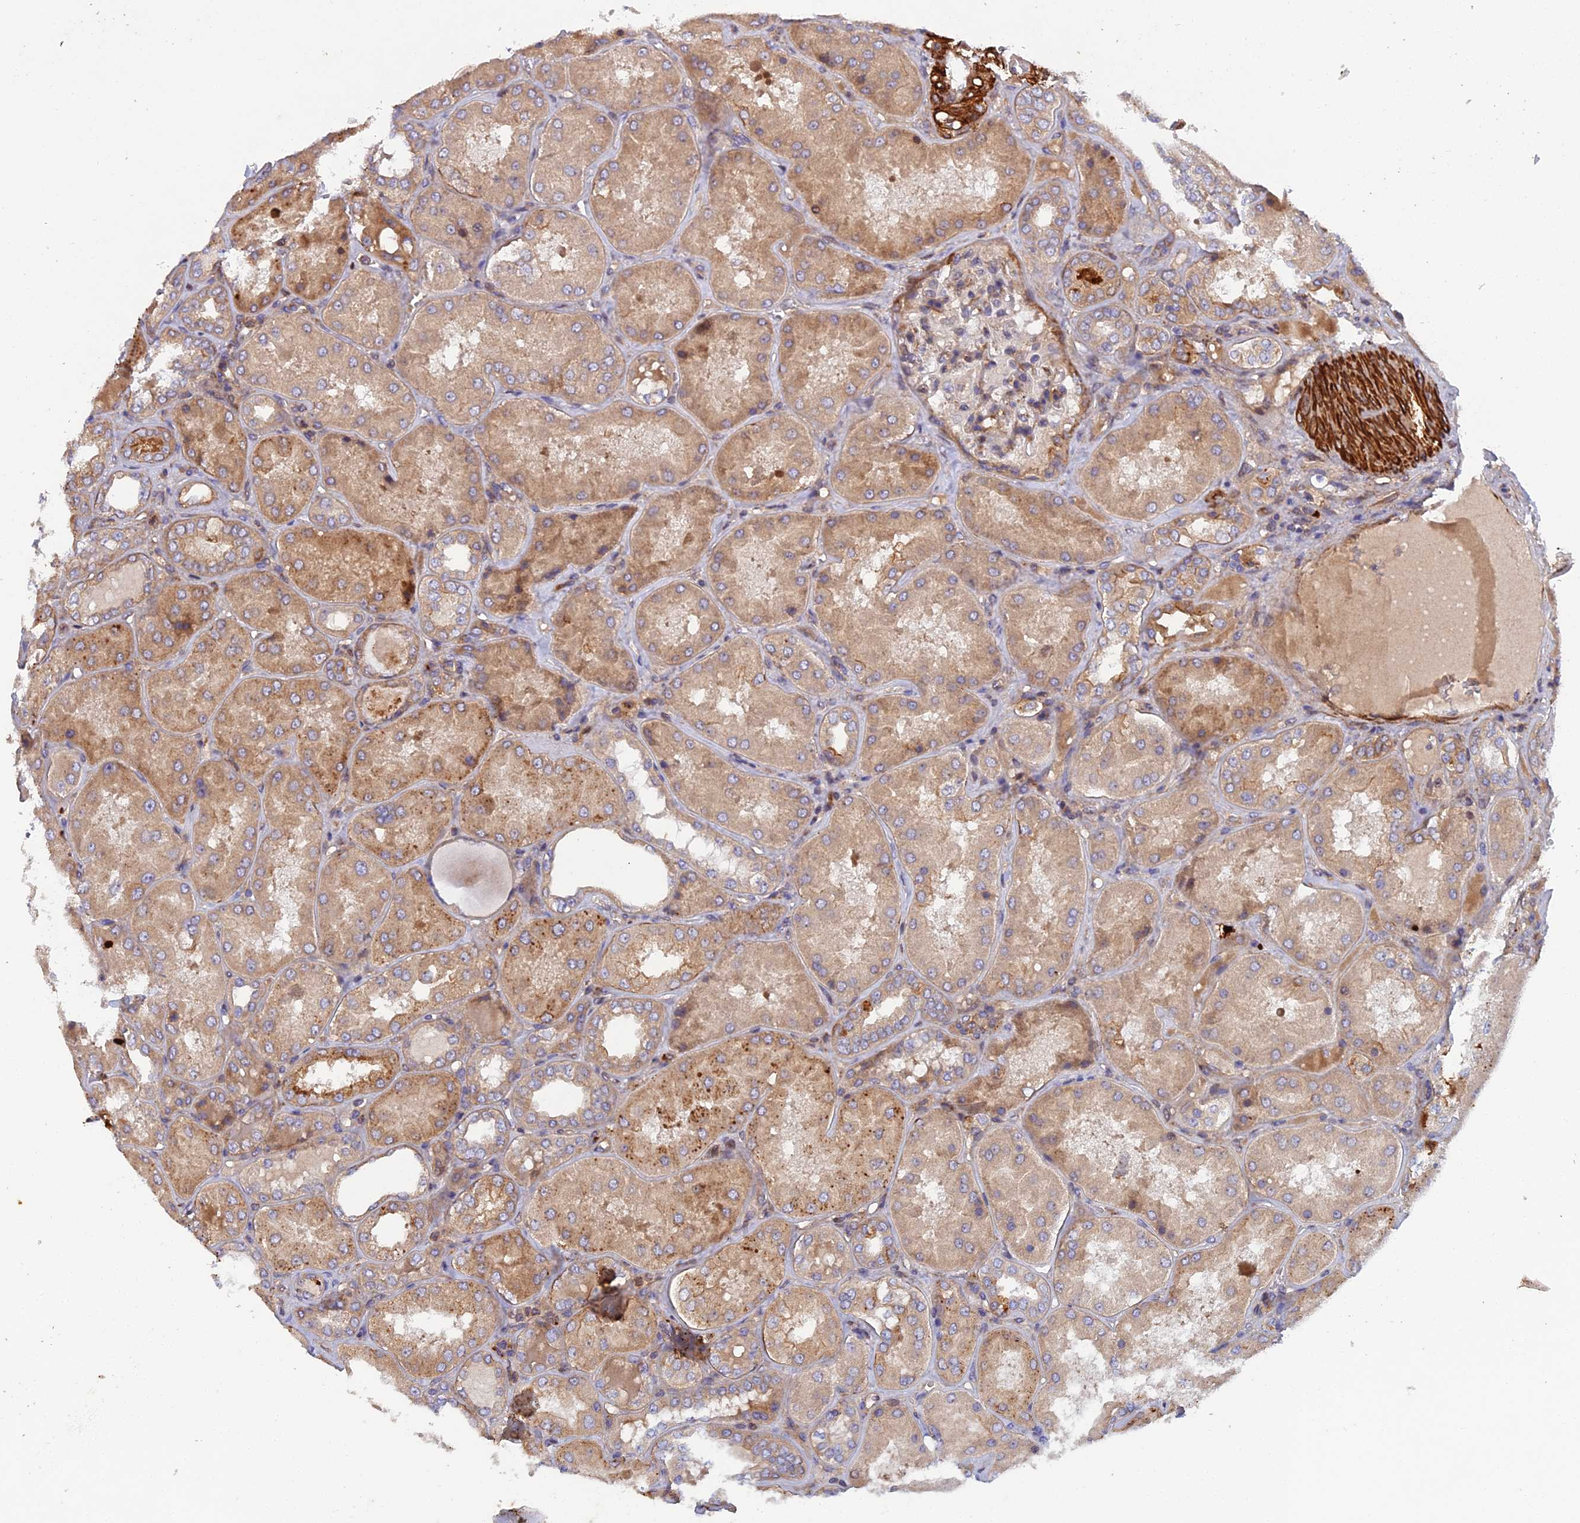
{"staining": {"intensity": "moderate", "quantity": "25%-75%", "location": "cytoplasmic/membranous"}, "tissue": "kidney", "cell_type": "Cells in glomeruli", "image_type": "normal", "snomed": [{"axis": "morphology", "description": "Normal tissue, NOS"}, {"axis": "topography", "description": "Kidney"}], "caption": "A histopathology image of human kidney stained for a protein reveals moderate cytoplasmic/membranous brown staining in cells in glomeruli. The staining was performed using DAB, with brown indicating positive protein expression. Nuclei are stained blue with hematoxylin.", "gene": "RALGAPA2", "patient": {"sex": "female", "age": 56}}